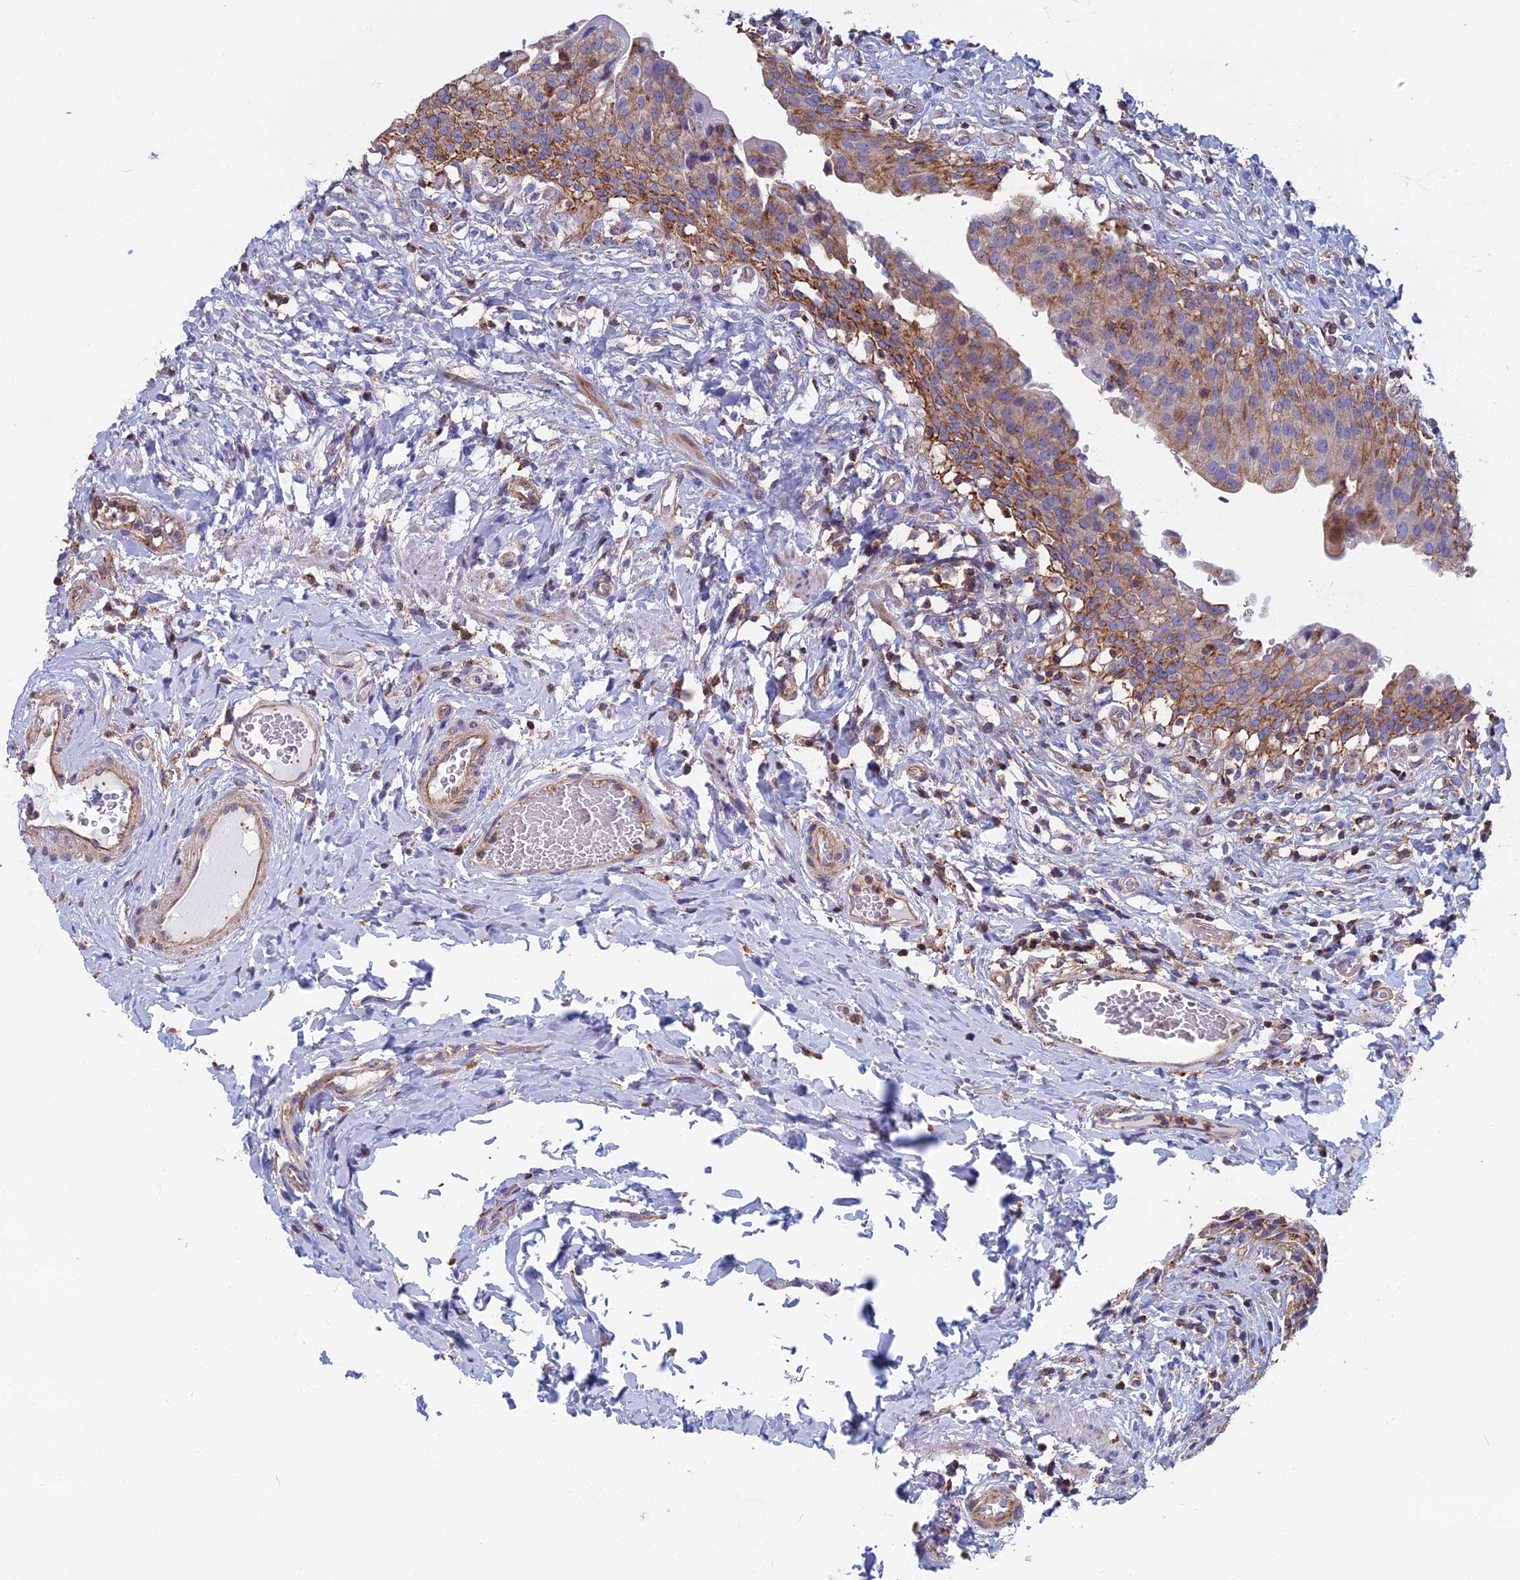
{"staining": {"intensity": "moderate", "quantity": ">75%", "location": "cytoplasmic/membranous"}, "tissue": "urinary bladder", "cell_type": "Urothelial cells", "image_type": "normal", "snomed": [{"axis": "morphology", "description": "Normal tissue, NOS"}, {"axis": "morphology", "description": "Inflammation, NOS"}, {"axis": "topography", "description": "Urinary bladder"}], "caption": "Brown immunohistochemical staining in unremarkable urinary bladder demonstrates moderate cytoplasmic/membranous staining in about >75% of urothelial cells. (brown staining indicates protein expression, while blue staining denotes nuclei).", "gene": "HSD17B8", "patient": {"sex": "male", "age": 64}}